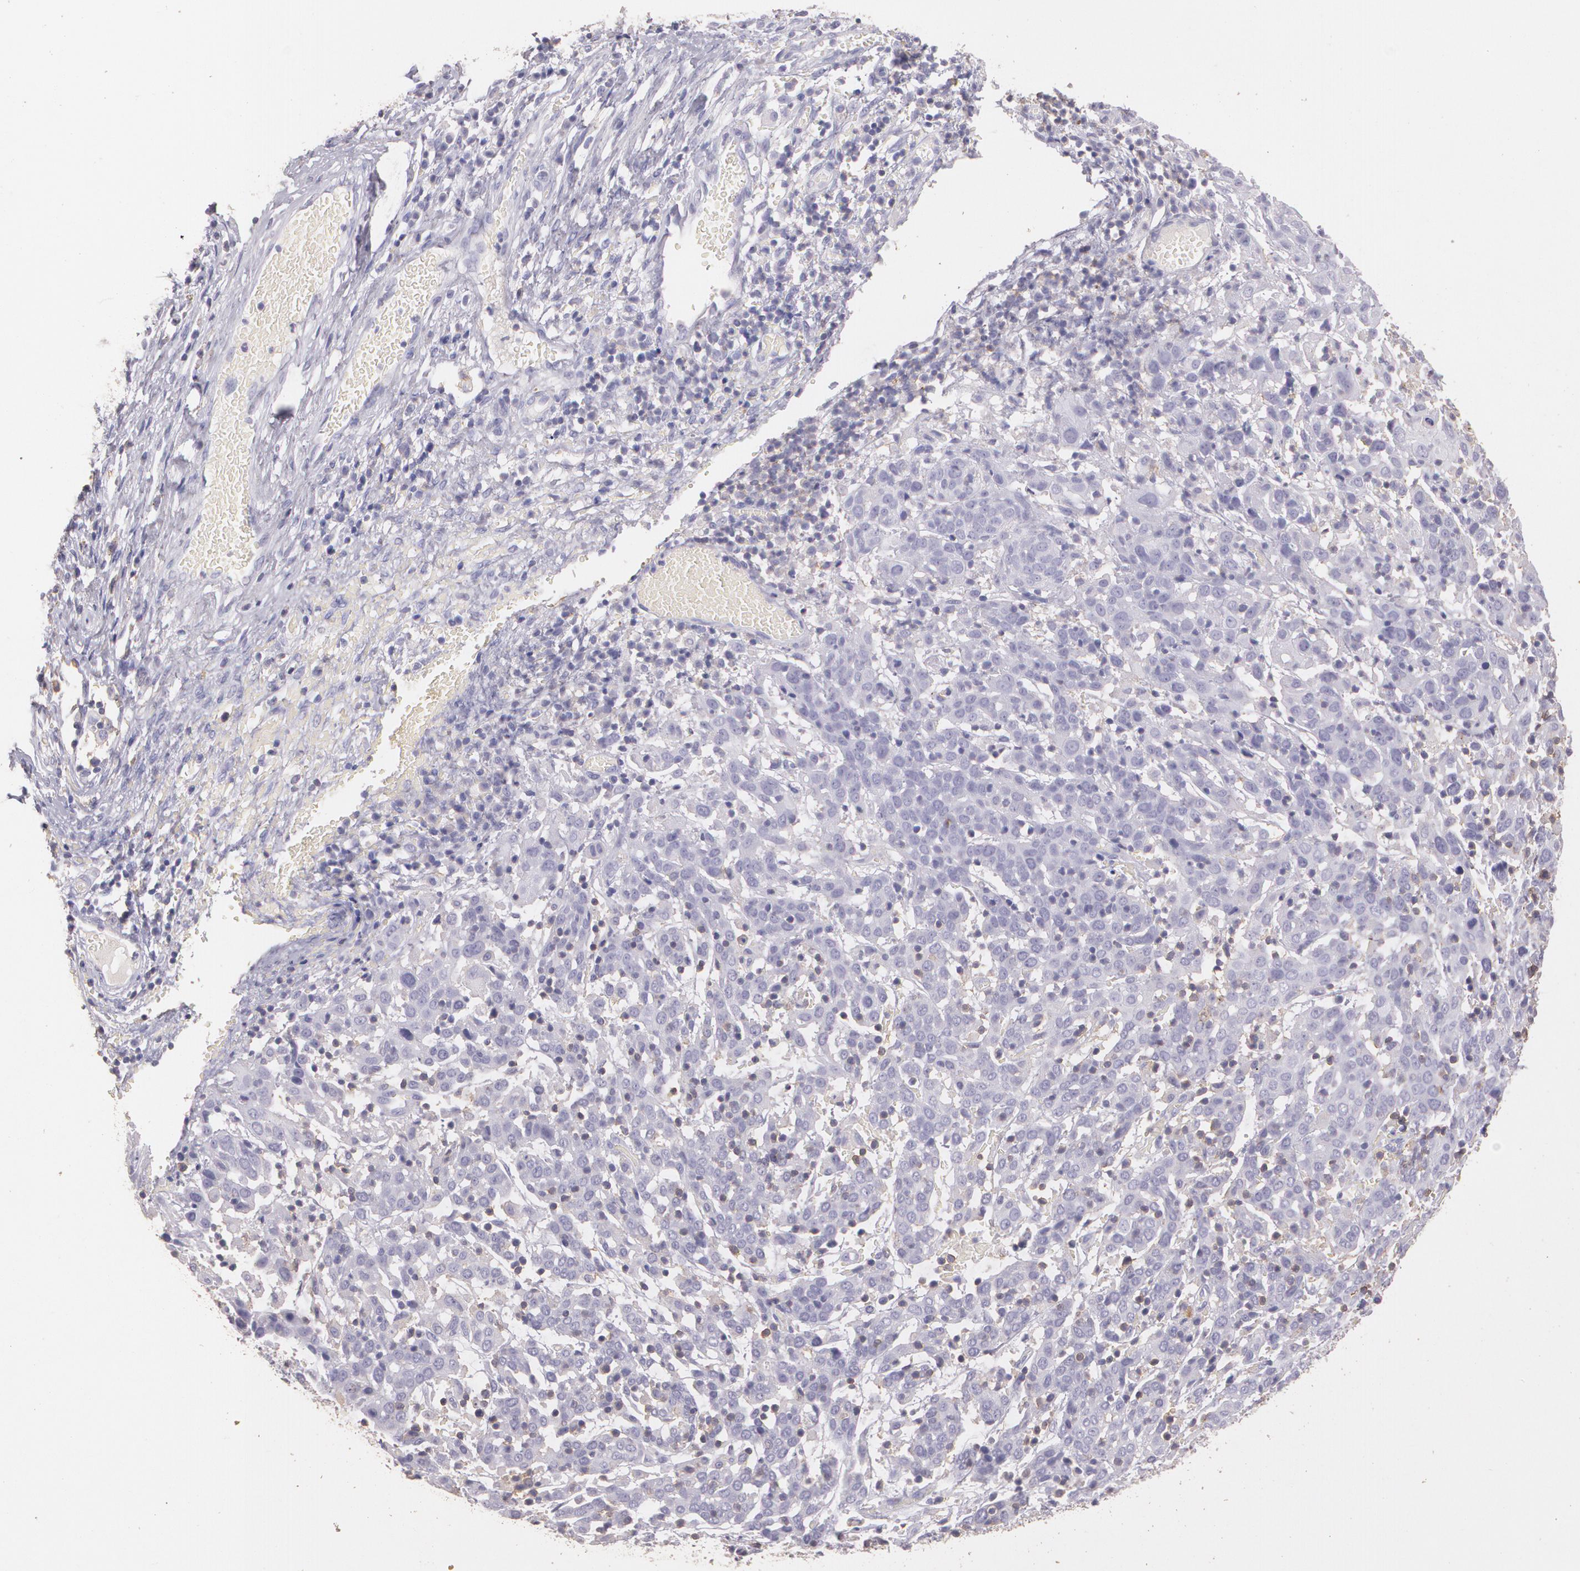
{"staining": {"intensity": "negative", "quantity": "none", "location": "none"}, "tissue": "cervical cancer", "cell_type": "Tumor cells", "image_type": "cancer", "snomed": [{"axis": "morphology", "description": "Squamous cell carcinoma, NOS"}, {"axis": "topography", "description": "Cervix"}], "caption": "There is no significant expression in tumor cells of squamous cell carcinoma (cervical).", "gene": "TGFBR1", "patient": {"sex": "female", "age": 33}}